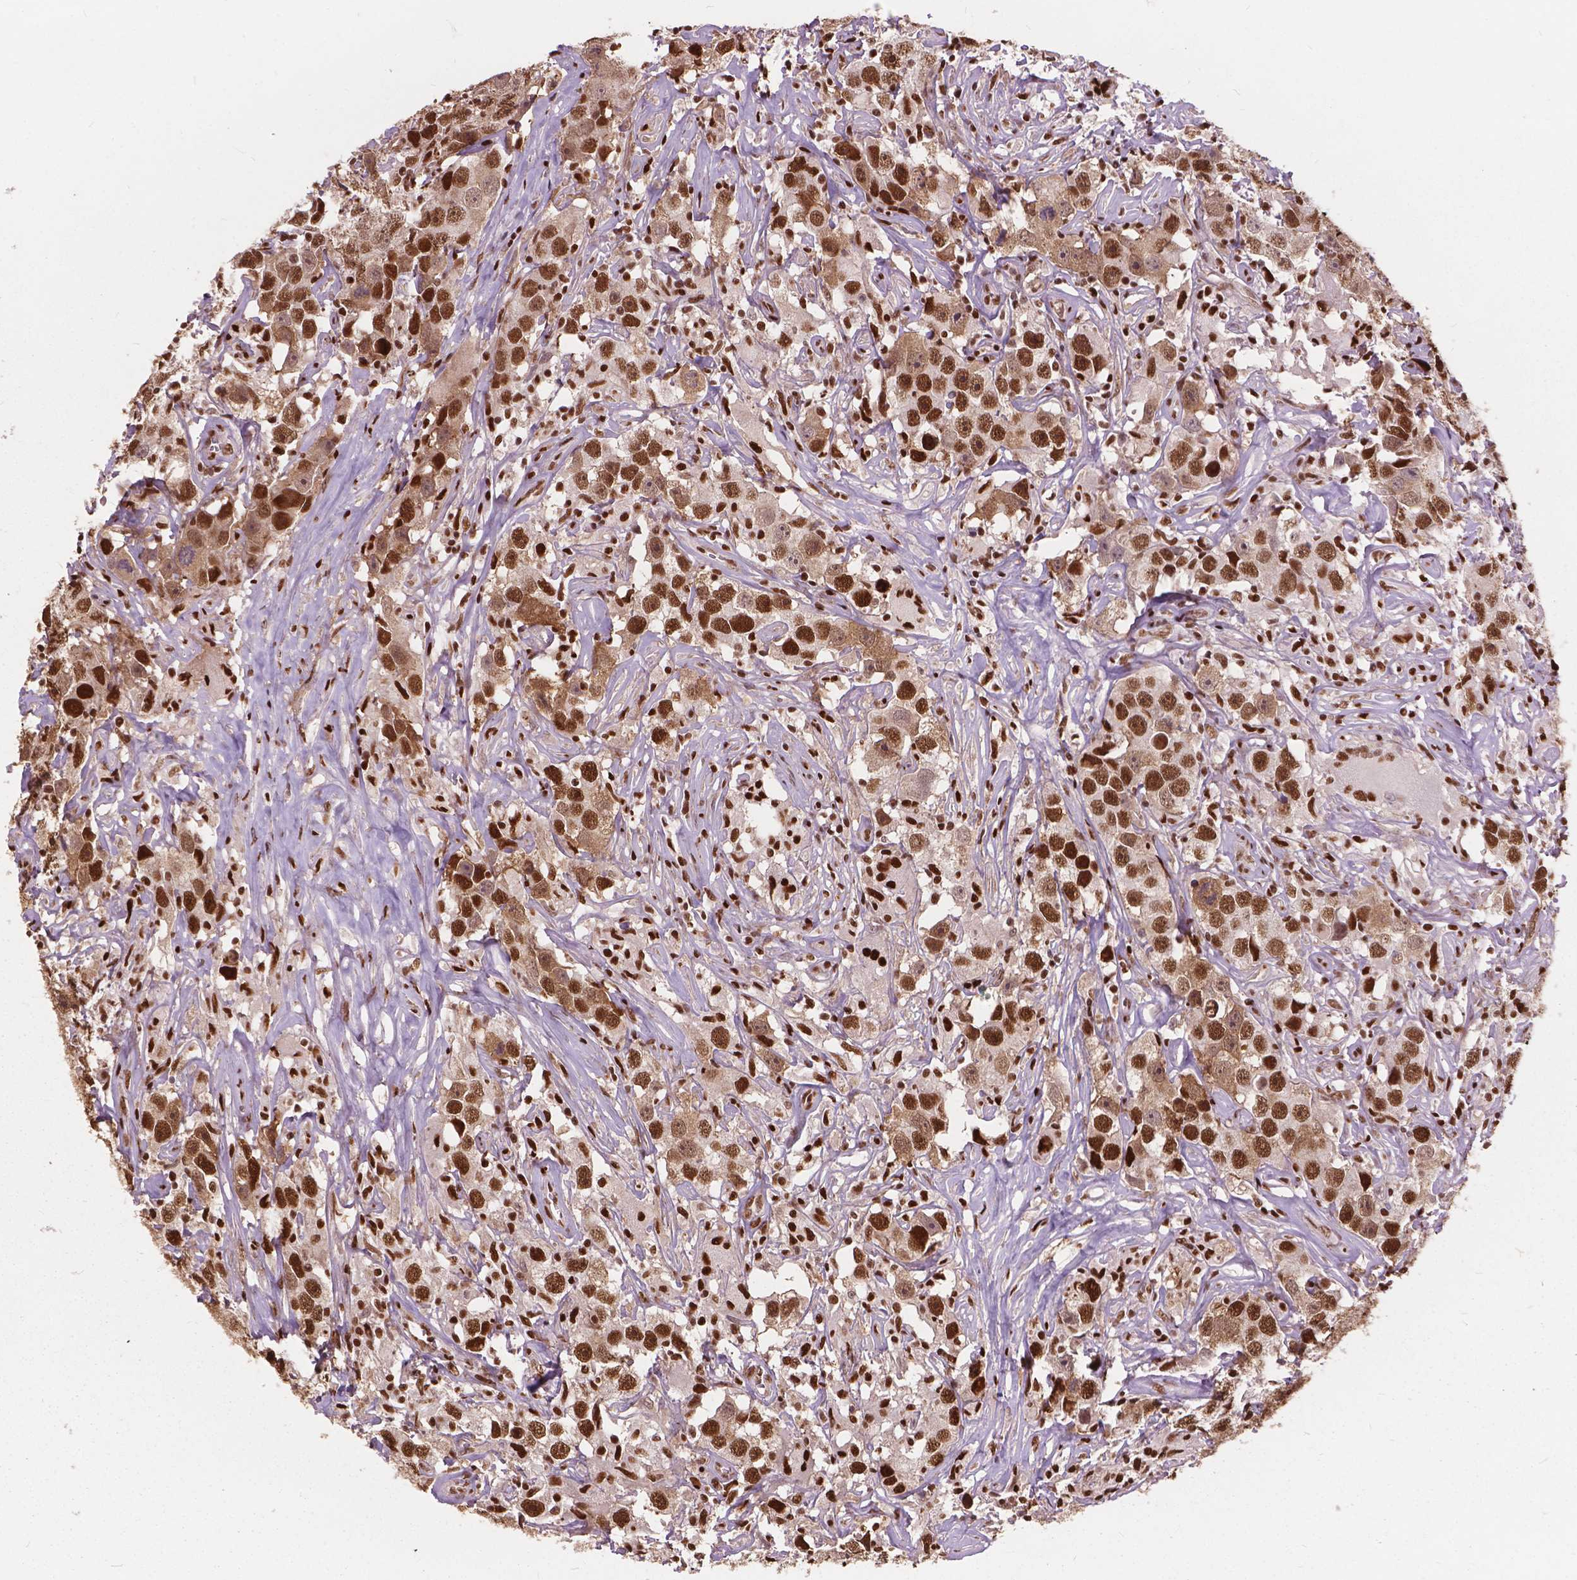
{"staining": {"intensity": "strong", "quantity": ">75%", "location": "nuclear"}, "tissue": "testis cancer", "cell_type": "Tumor cells", "image_type": "cancer", "snomed": [{"axis": "morphology", "description": "Seminoma, NOS"}, {"axis": "topography", "description": "Testis"}], "caption": "Protein analysis of testis cancer tissue shows strong nuclear positivity in approximately >75% of tumor cells. The protein is shown in brown color, while the nuclei are stained blue.", "gene": "ANP32B", "patient": {"sex": "male", "age": 49}}